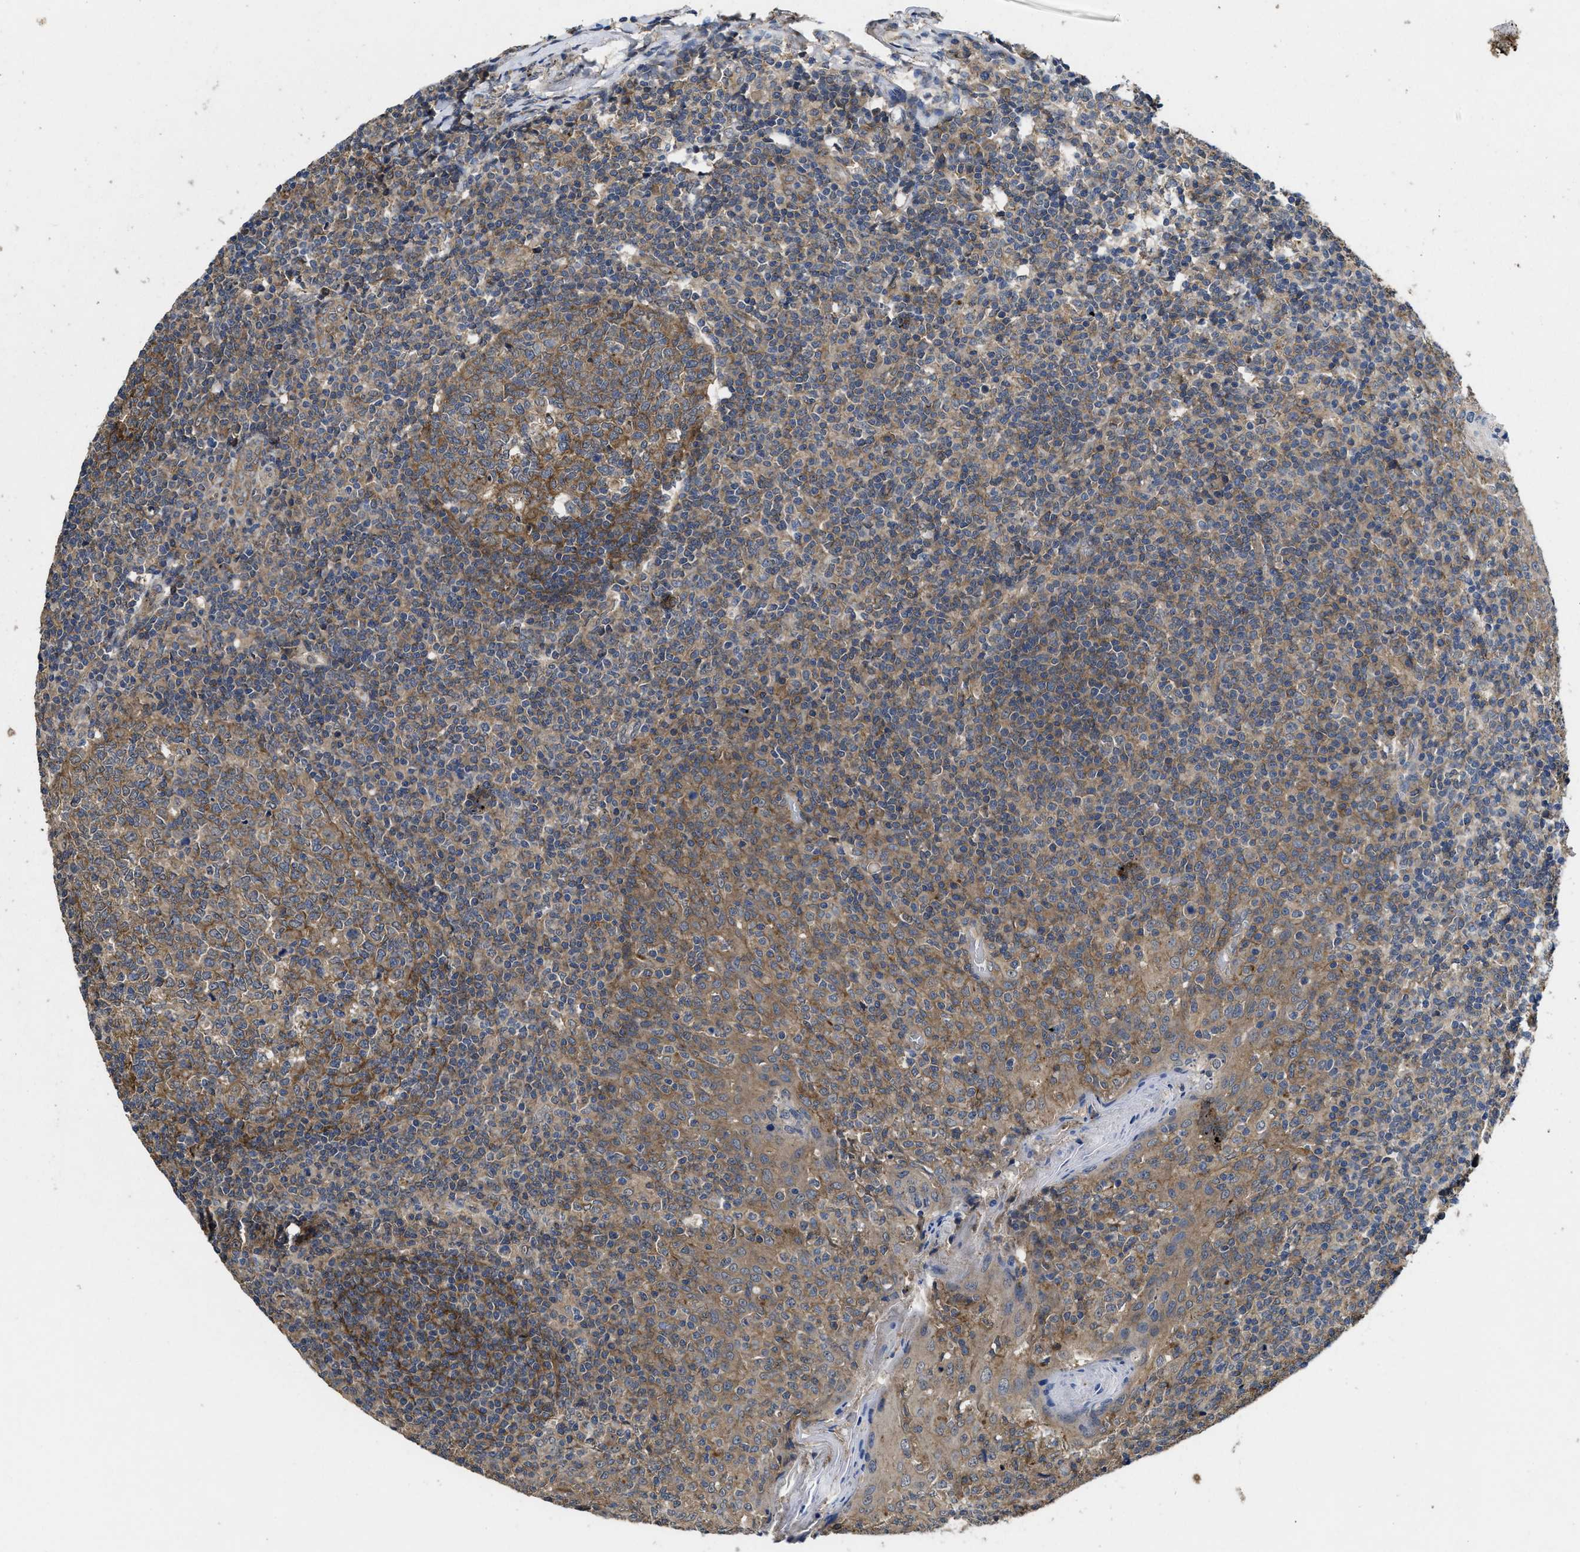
{"staining": {"intensity": "strong", "quantity": "25%-75%", "location": "cytoplasmic/membranous"}, "tissue": "tonsil", "cell_type": "Germinal center cells", "image_type": "normal", "snomed": [{"axis": "morphology", "description": "Normal tissue, NOS"}, {"axis": "topography", "description": "Tonsil"}], "caption": "A brown stain shows strong cytoplasmic/membranous positivity of a protein in germinal center cells of unremarkable human tonsil.", "gene": "PKD2", "patient": {"sex": "female", "age": 19}}